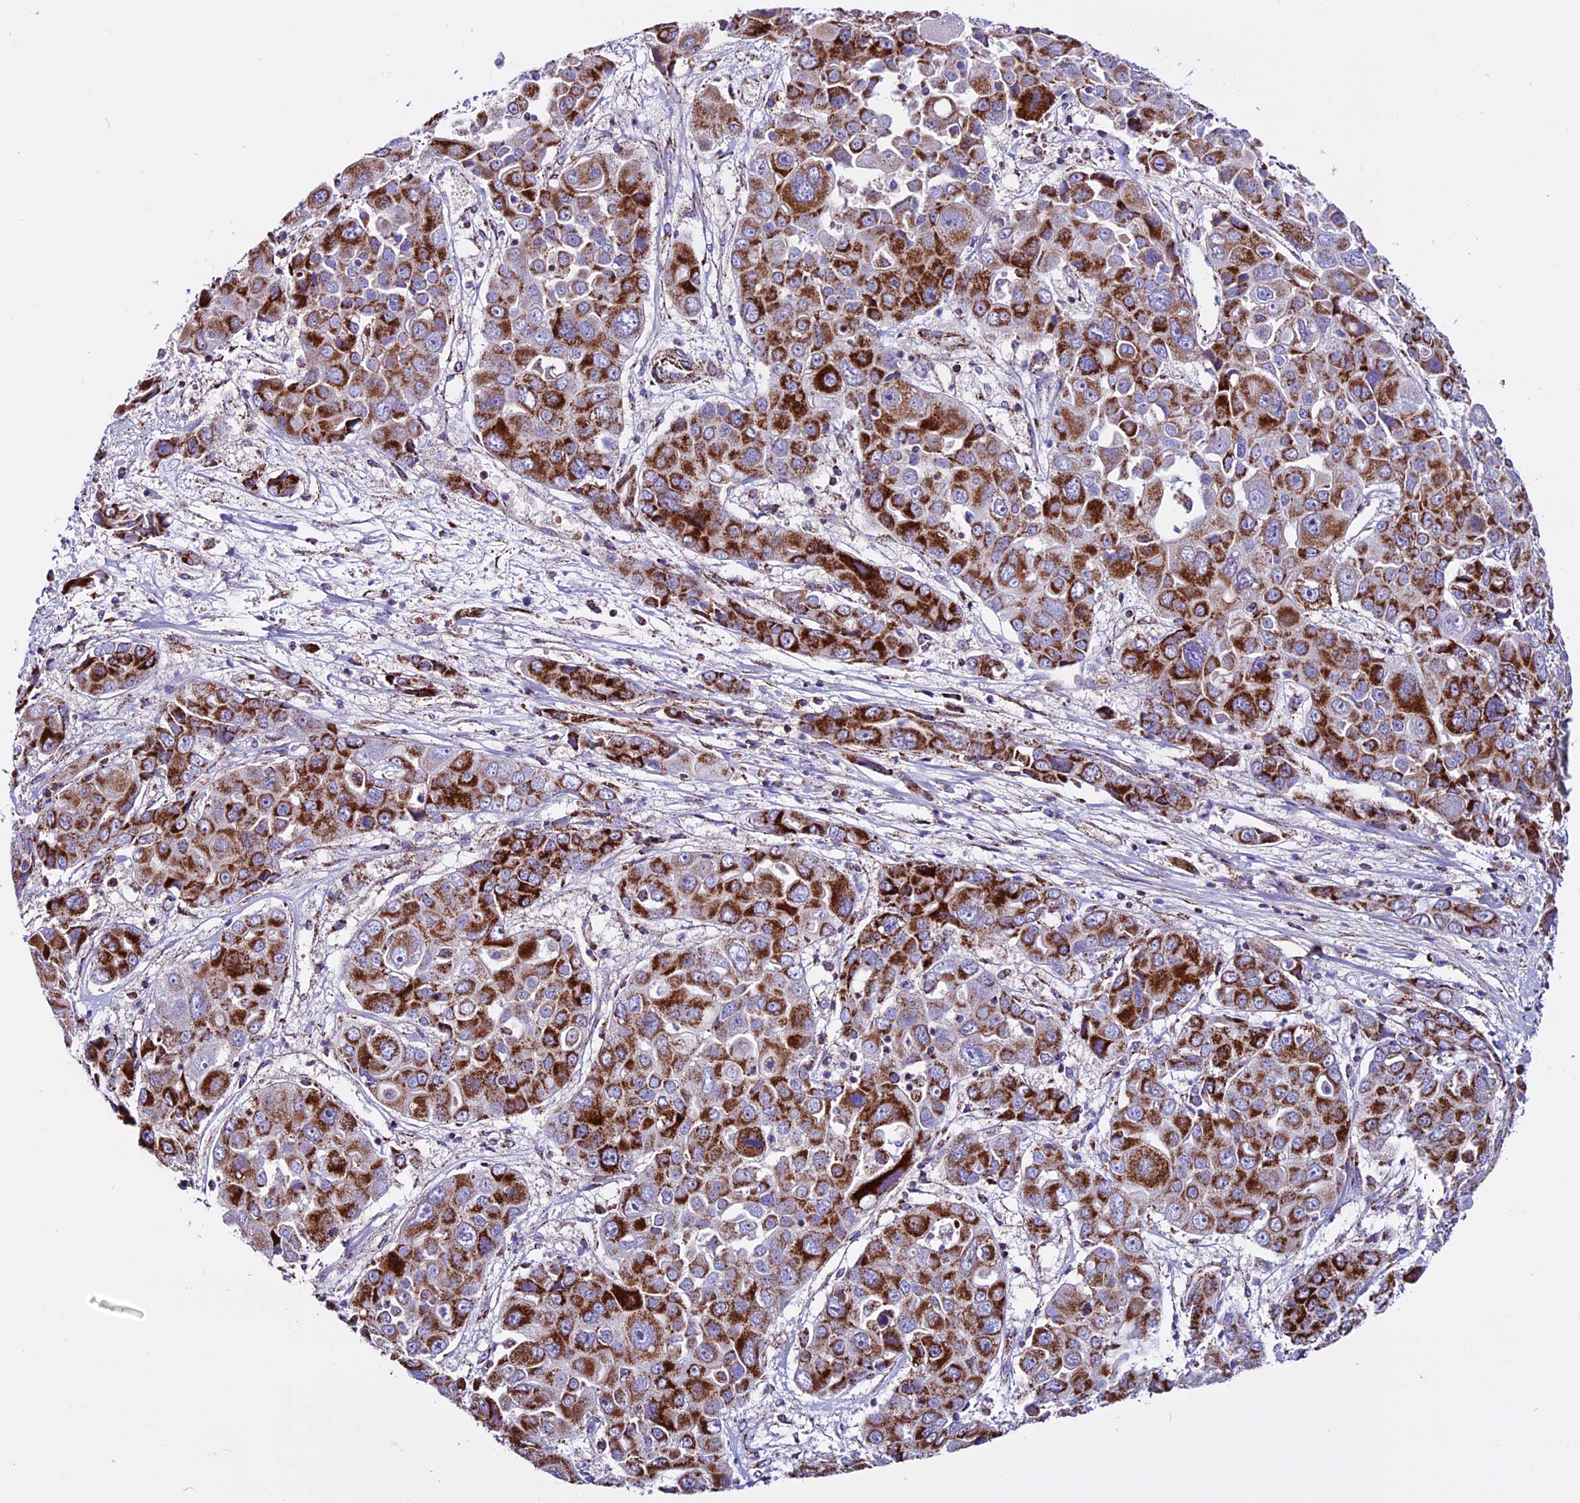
{"staining": {"intensity": "strong", "quantity": "25%-75%", "location": "cytoplasmic/membranous"}, "tissue": "liver cancer", "cell_type": "Tumor cells", "image_type": "cancer", "snomed": [{"axis": "morphology", "description": "Cholangiocarcinoma"}, {"axis": "topography", "description": "Liver"}], "caption": "The photomicrograph displays a brown stain indicating the presence of a protein in the cytoplasmic/membranous of tumor cells in liver cancer (cholangiocarcinoma).", "gene": "CX3CL1", "patient": {"sex": "male", "age": 67}}